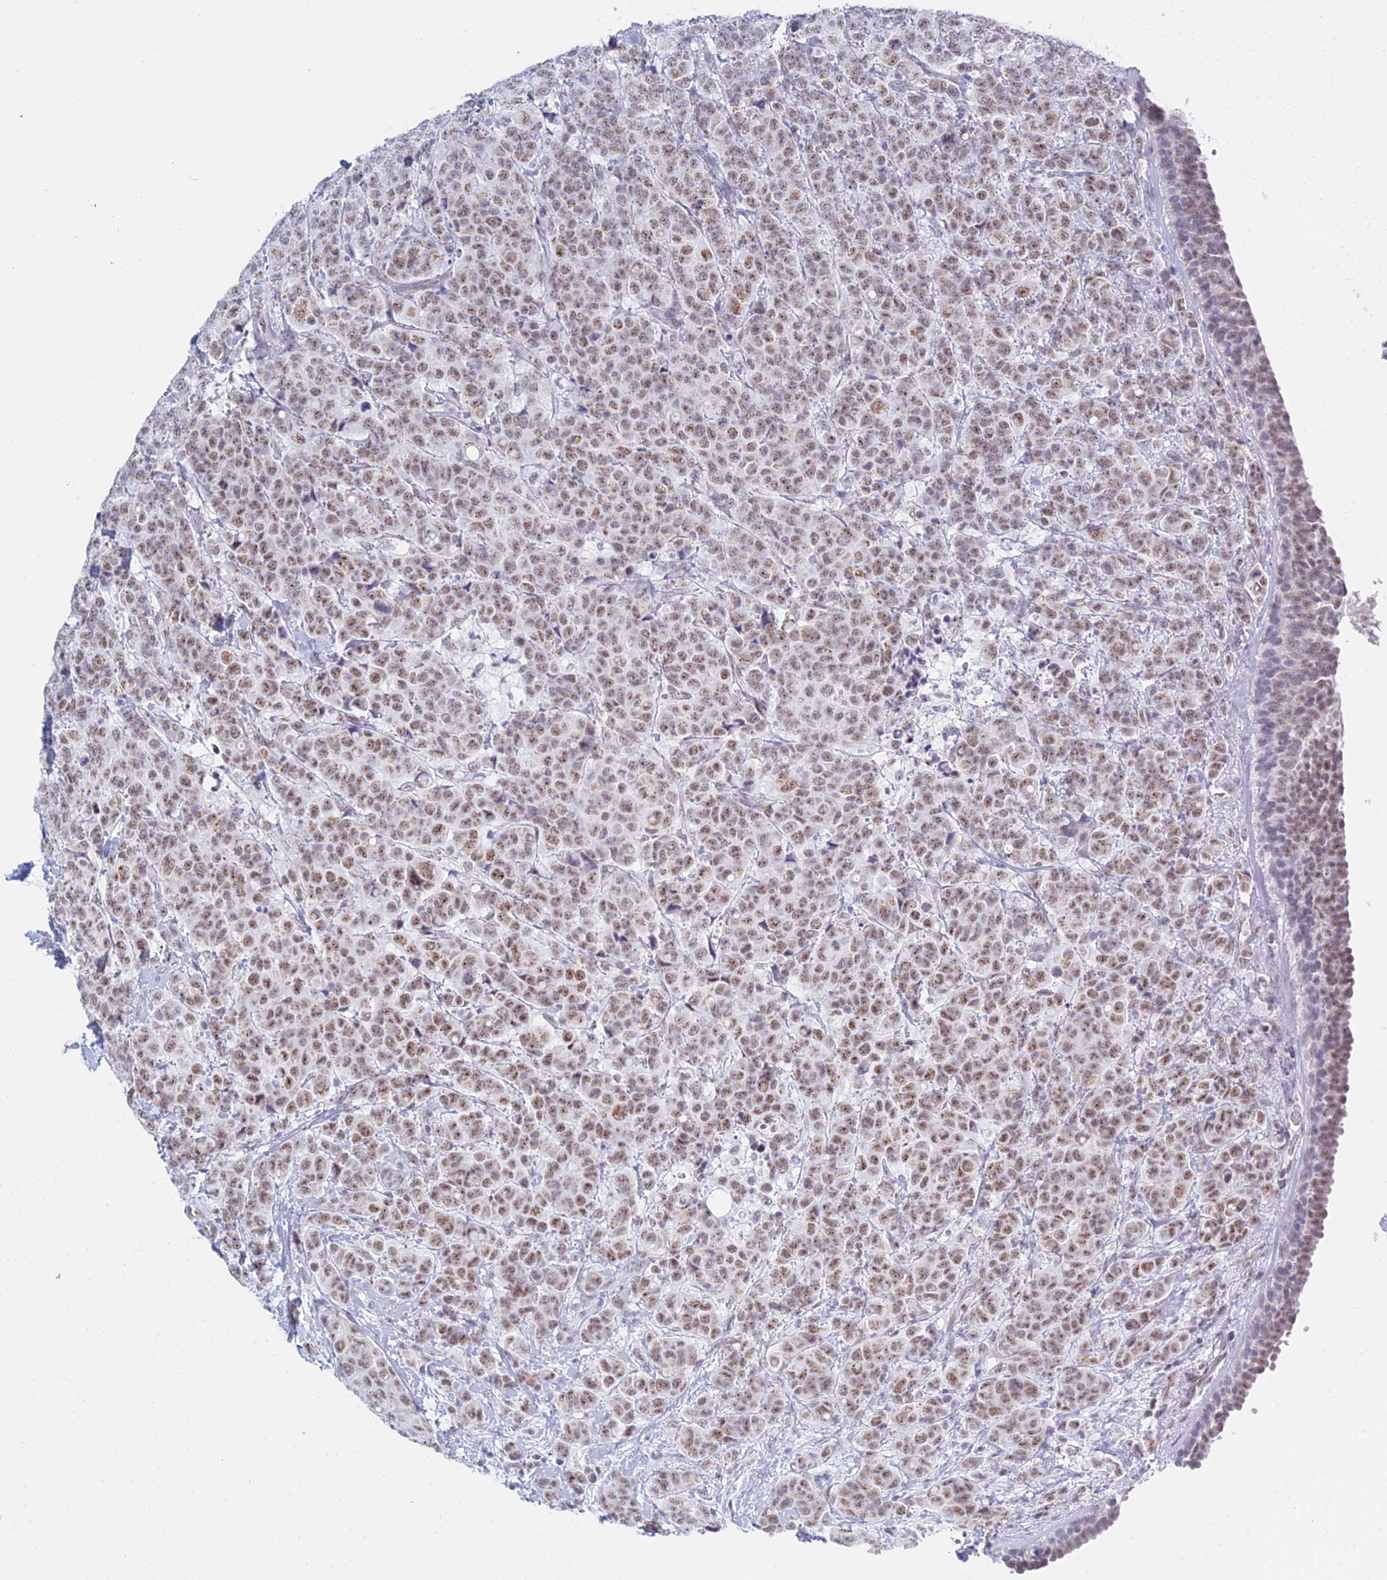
{"staining": {"intensity": "moderate", "quantity": ">75%", "location": "nuclear"}, "tissue": "breast cancer", "cell_type": "Tumor cells", "image_type": "cancer", "snomed": [{"axis": "morphology", "description": "Duct carcinoma"}, {"axis": "topography", "description": "Breast"}], "caption": "Tumor cells reveal medium levels of moderate nuclear positivity in approximately >75% of cells in human breast cancer. (Stains: DAB in brown, nuclei in blue, Microscopy: brightfield microscopy at high magnification).", "gene": "KLF14", "patient": {"sex": "female", "age": 40}}